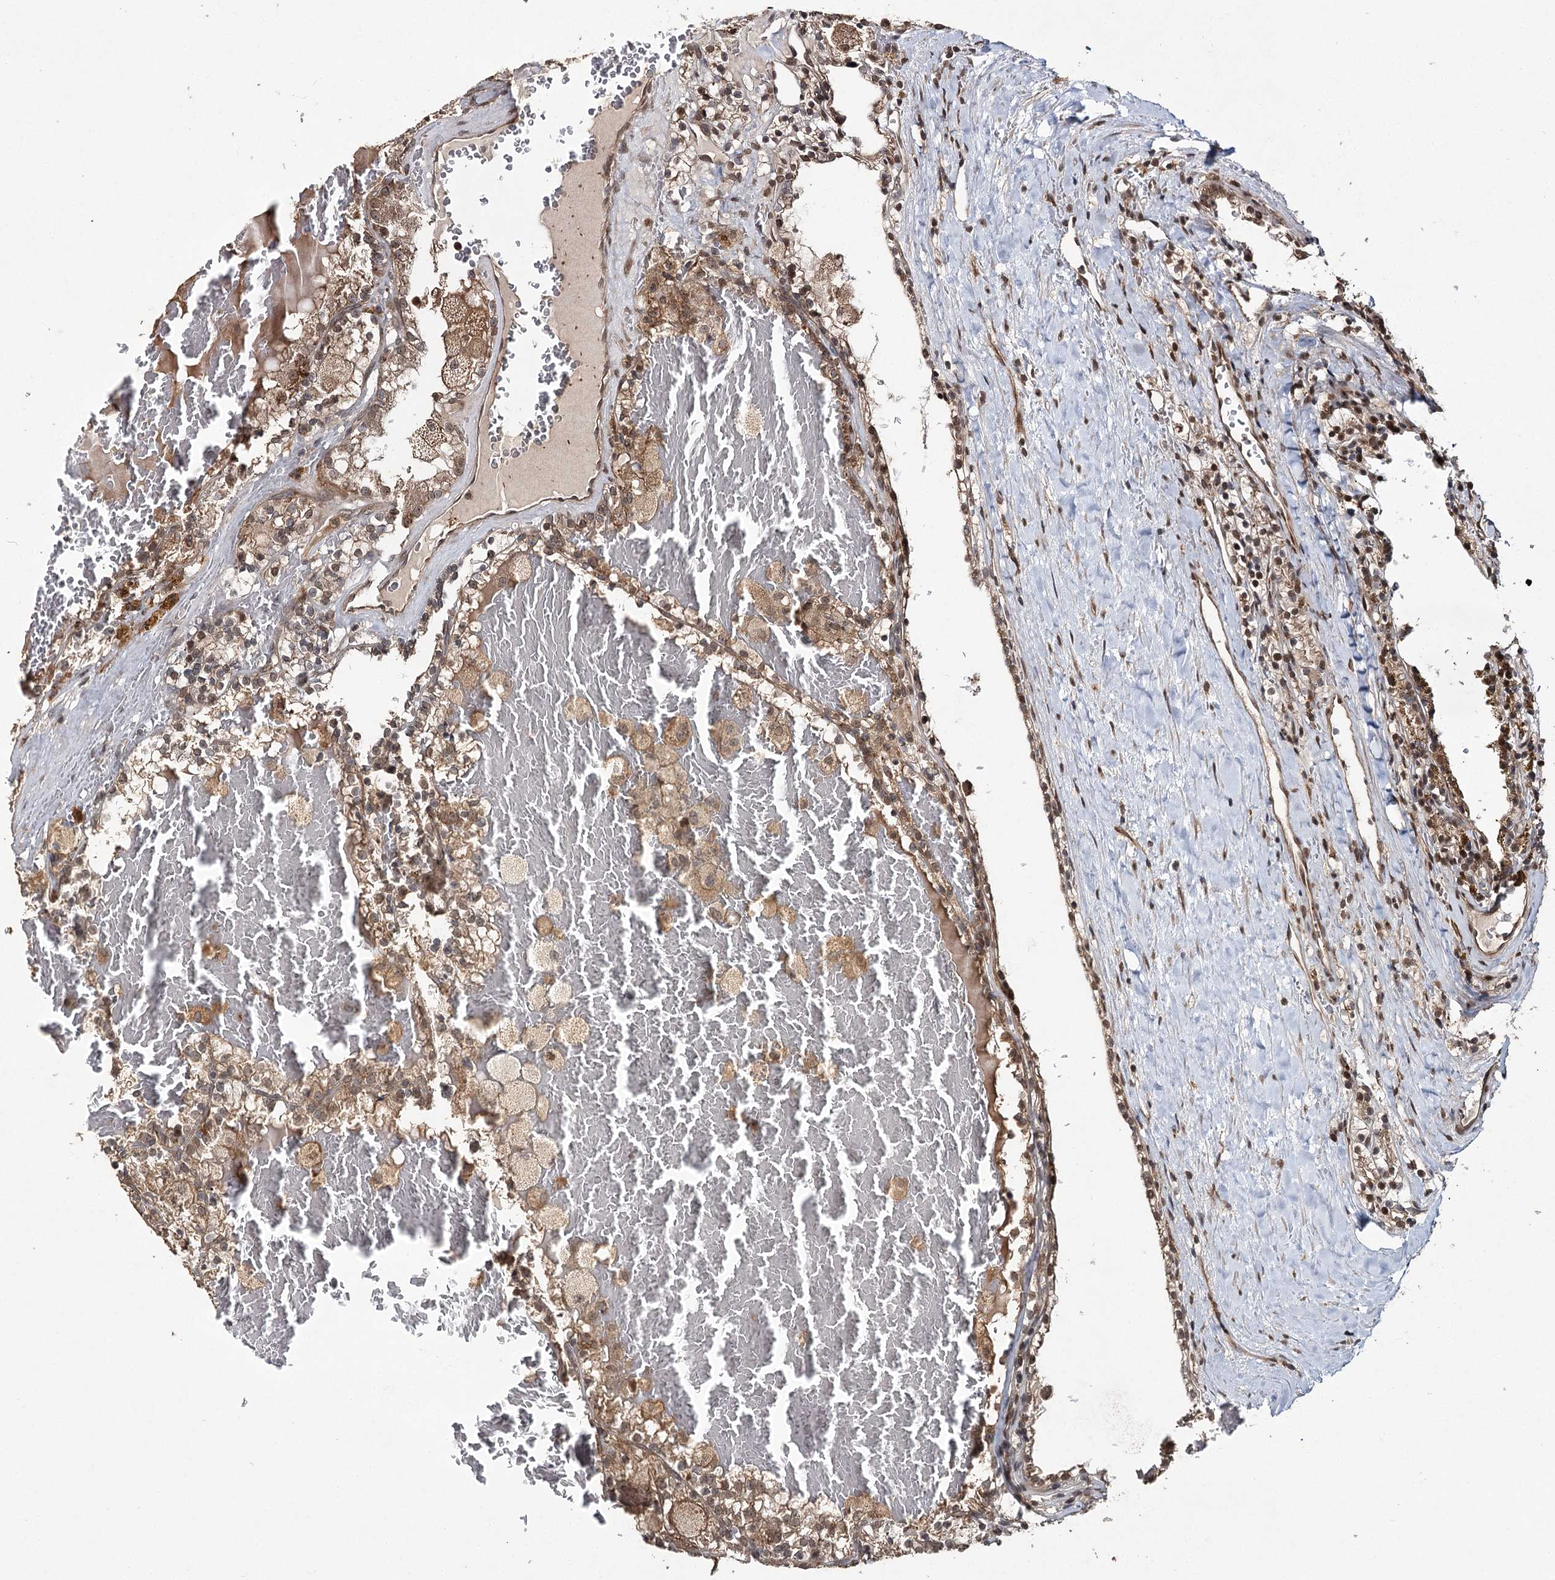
{"staining": {"intensity": "moderate", "quantity": ">75%", "location": "cytoplasmic/membranous"}, "tissue": "renal cancer", "cell_type": "Tumor cells", "image_type": "cancer", "snomed": [{"axis": "morphology", "description": "Adenocarcinoma, NOS"}, {"axis": "topography", "description": "Kidney"}], "caption": "Renal adenocarcinoma was stained to show a protein in brown. There is medium levels of moderate cytoplasmic/membranous expression in approximately >75% of tumor cells. (IHC, brightfield microscopy, high magnification).", "gene": "ZNRF3", "patient": {"sex": "female", "age": 56}}